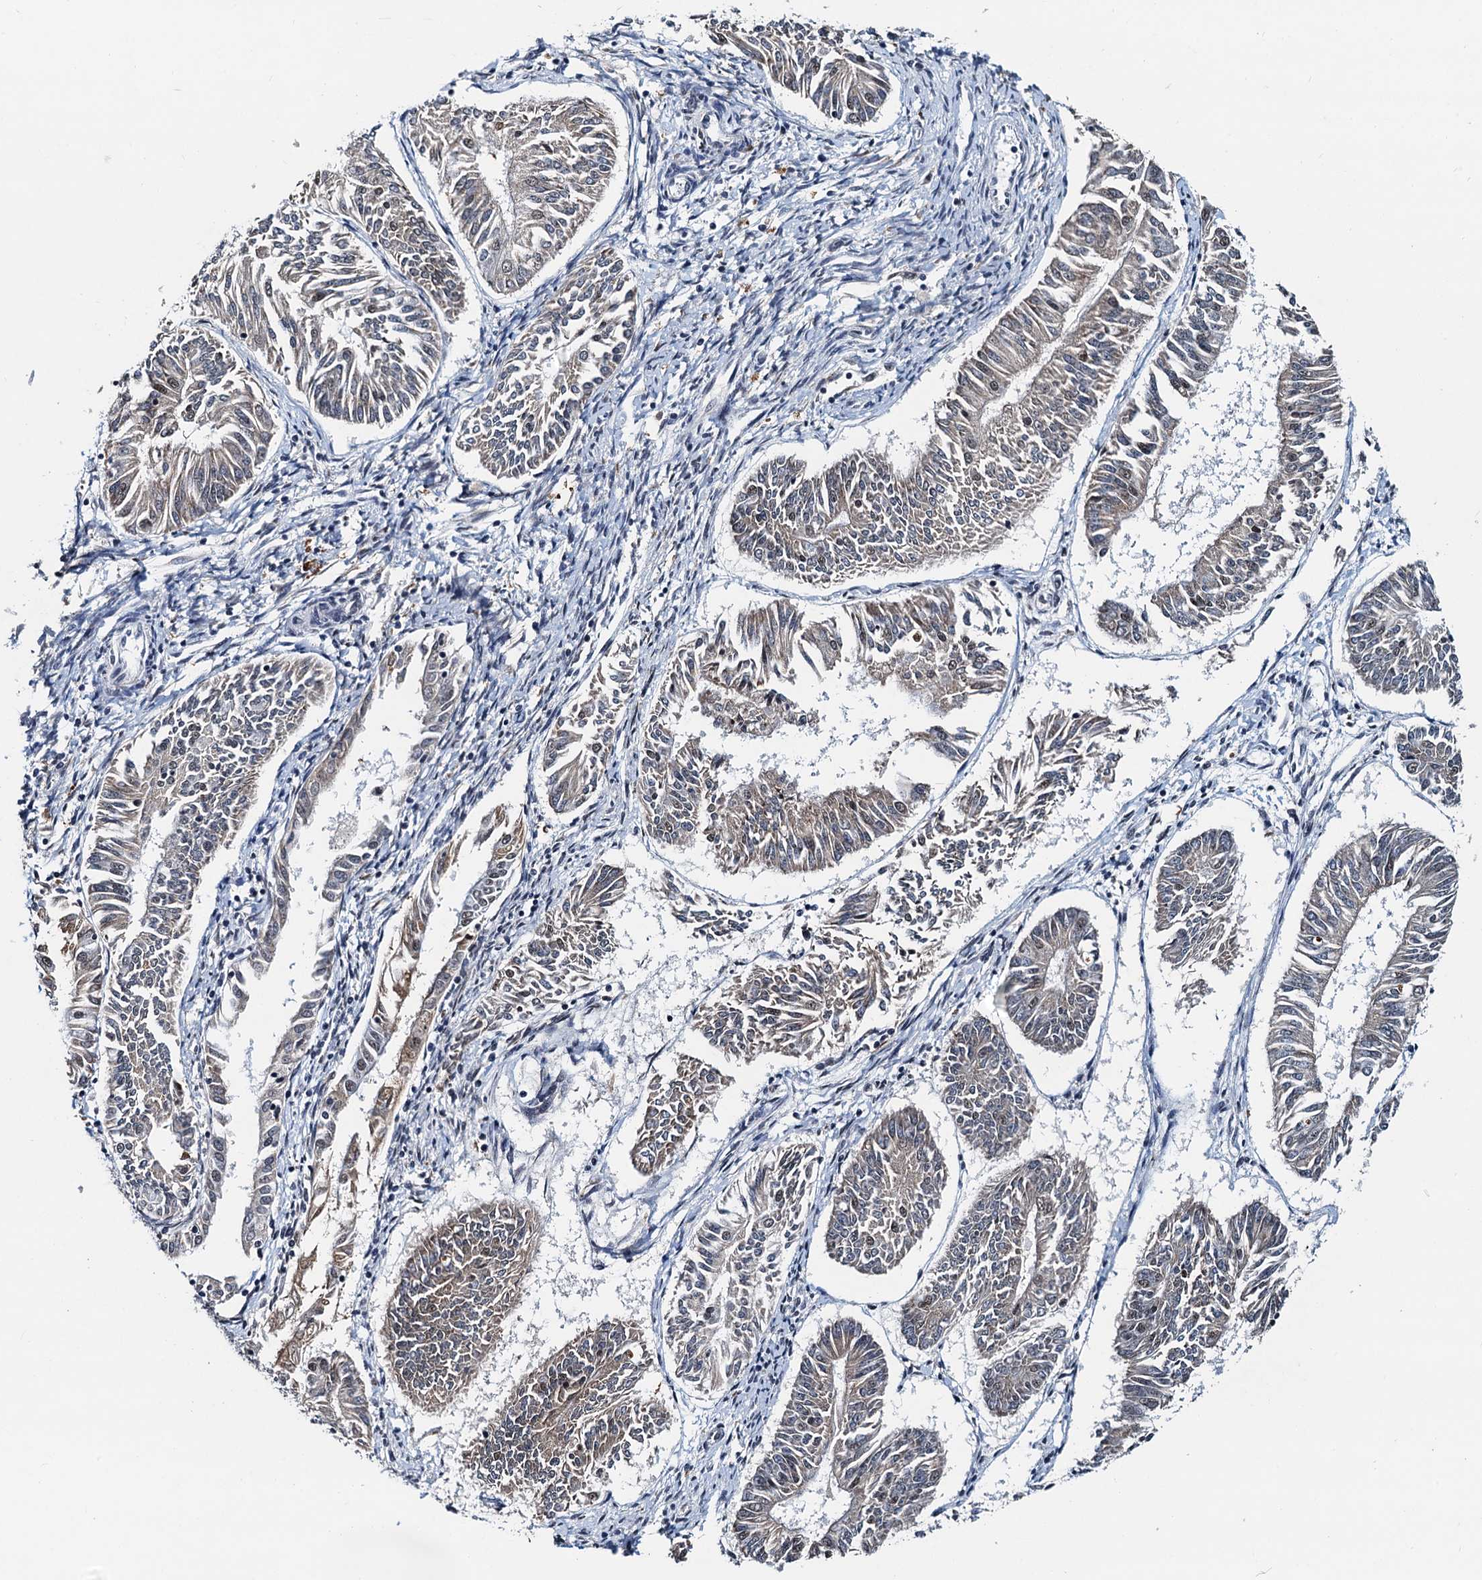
{"staining": {"intensity": "weak", "quantity": "25%-75%", "location": "cytoplasmic/membranous,nuclear"}, "tissue": "endometrial cancer", "cell_type": "Tumor cells", "image_type": "cancer", "snomed": [{"axis": "morphology", "description": "Adenocarcinoma, NOS"}, {"axis": "topography", "description": "Endometrium"}], "caption": "Immunohistochemical staining of adenocarcinoma (endometrial) demonstrates low levels of weak cytoplasmic/membranous and nuclear expression in about 25%-75% of tumor cells.", "gene": "SNRPD1", "patient": {"sex": "female", "age": 58}}